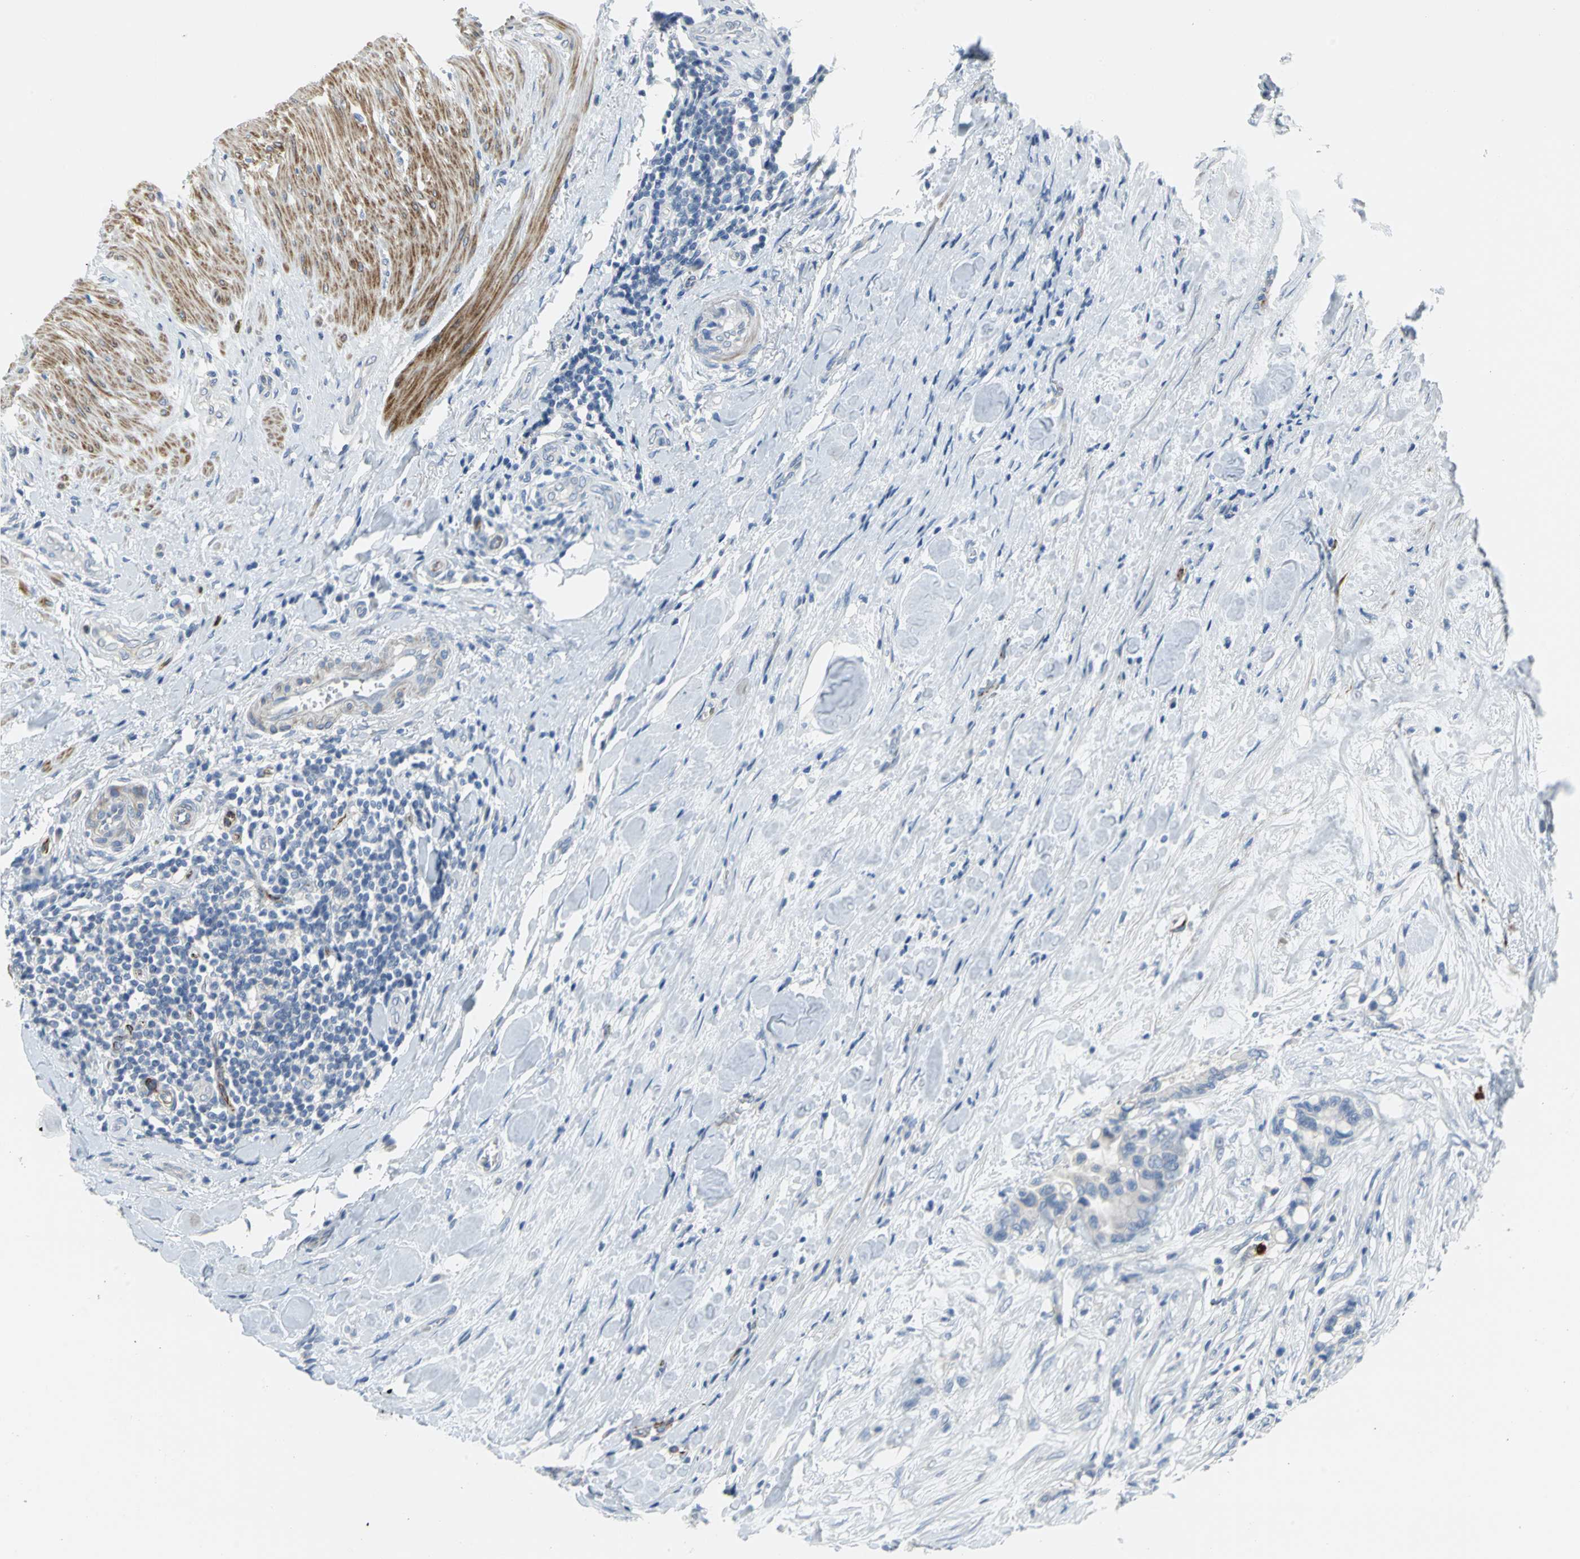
{"staining": {"intensity": "negative", "quantity": "none", "location": "none"}, "tissue": "colorectal cancer", "cell_type": "Tumor cells", "image_type": "cancer", "snomed": [{"axis": "morphology", "description": "Adenocarcinoma, NOS"}, {"axis": "topography", "description": "Colon"}], "caption": "IHC histopathology image of colorectal cancer stained for a protein (brown), which demonstrates no positivity in tumor cells. (DAB immunohistochemistry (IHC), high magnification).", "gene": "ALOX15", "patient": {"sex": "male", "age": 82}}